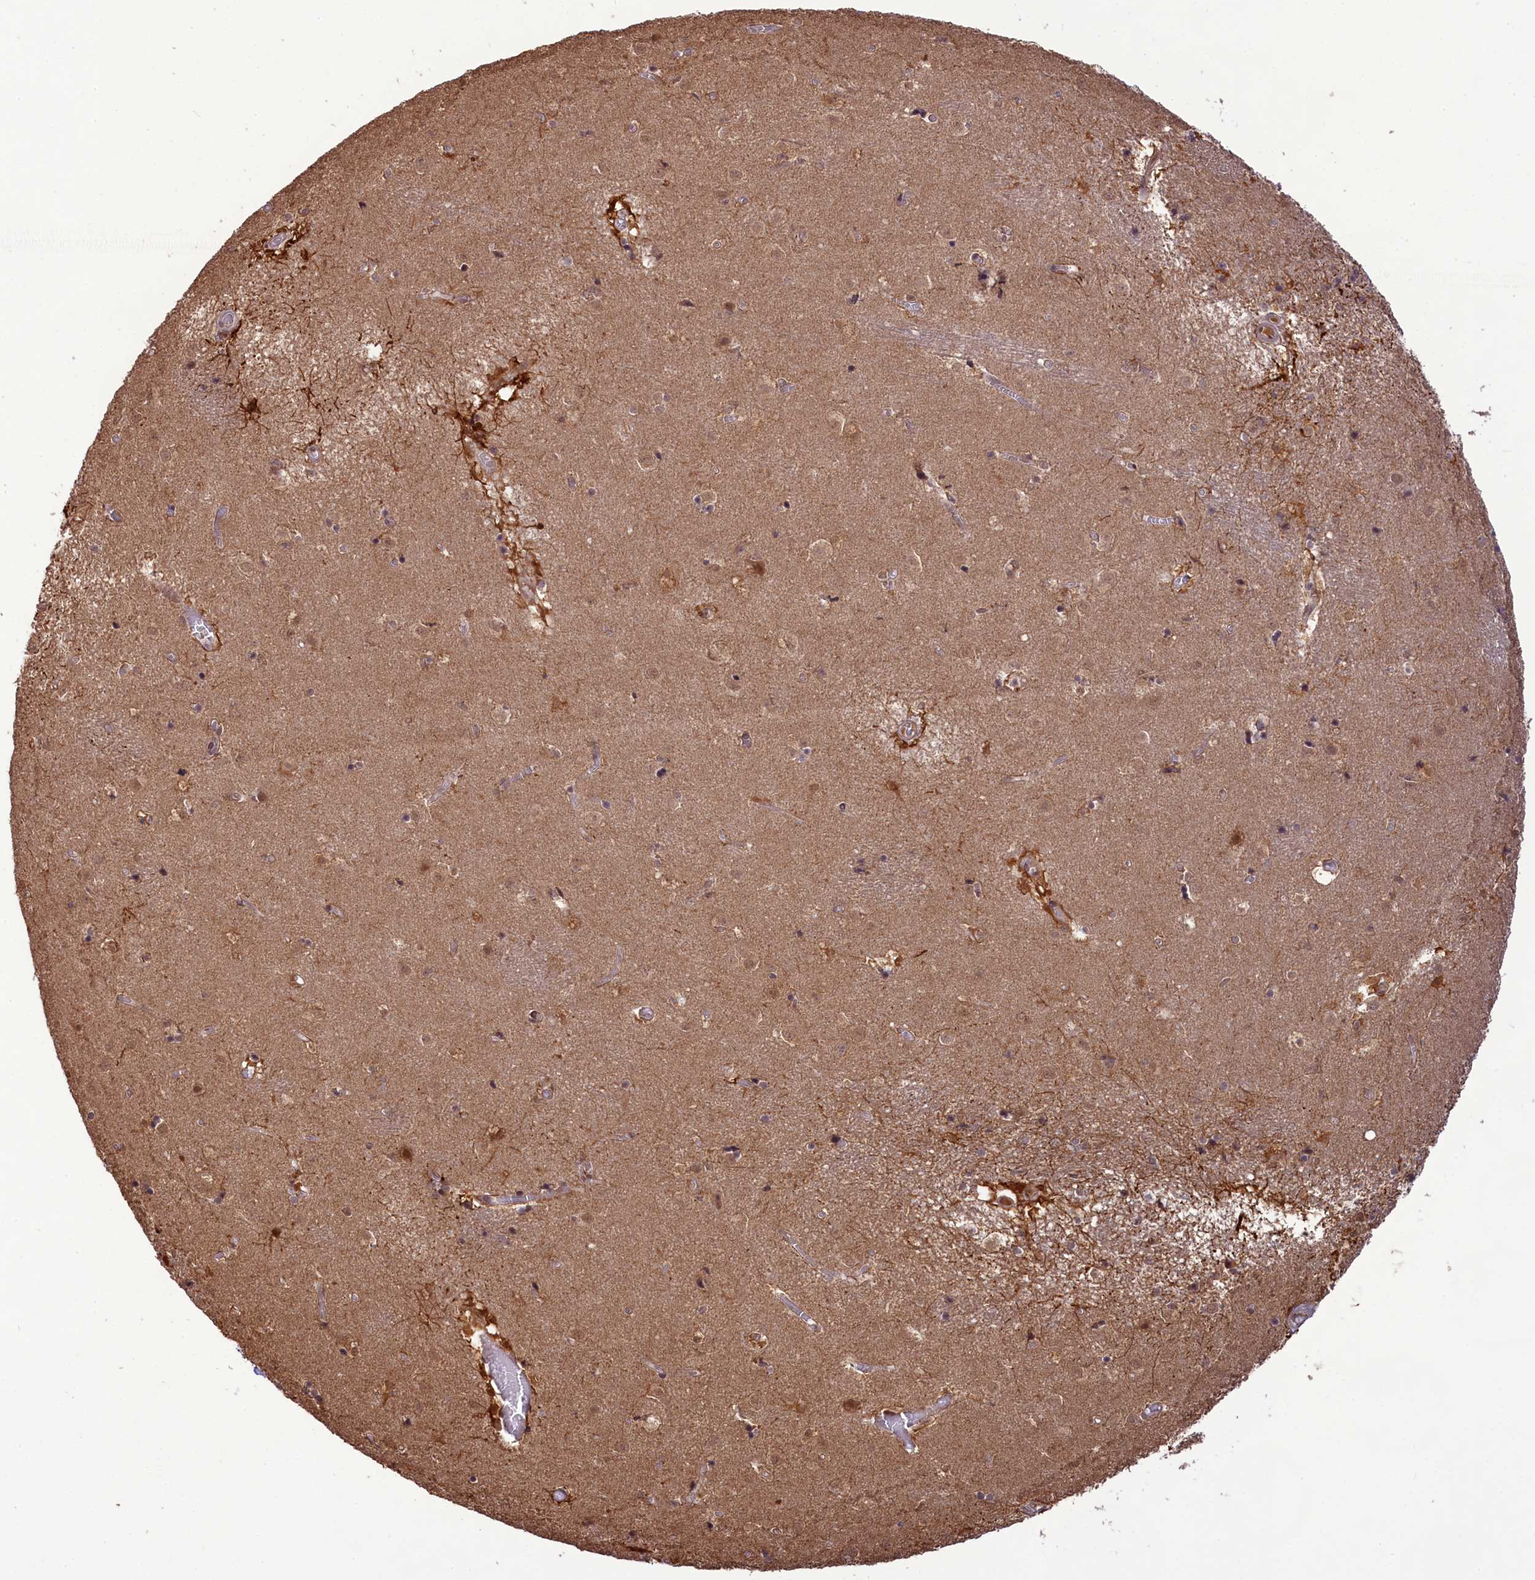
{"staining": {"intensity": "moderate", "quantity": "<25%", "location": "cytoplasmic/membranous,nuclear"}, "tissue": "caudate", "cell_type": "Glial cells", "image_type": "normal", "snomed": [{"axis": "morphology", "description": "Normal tissue, NOS"}, {"axis": "topography", "description": "Lateral ventricle wall"}], "caption": "Immunohistochemical staining of normal human caudate reveals low levels of moderate cytoplasmic/membranous,nuclear staining in about <25% of glial cells. The protein of interest is stained brown, and the nuclei are stained in blue (DAB IHC with brightfield microscopy, high magnification).", "gene": "CARD8", "patient": {"sex": "male", "age": 70}}